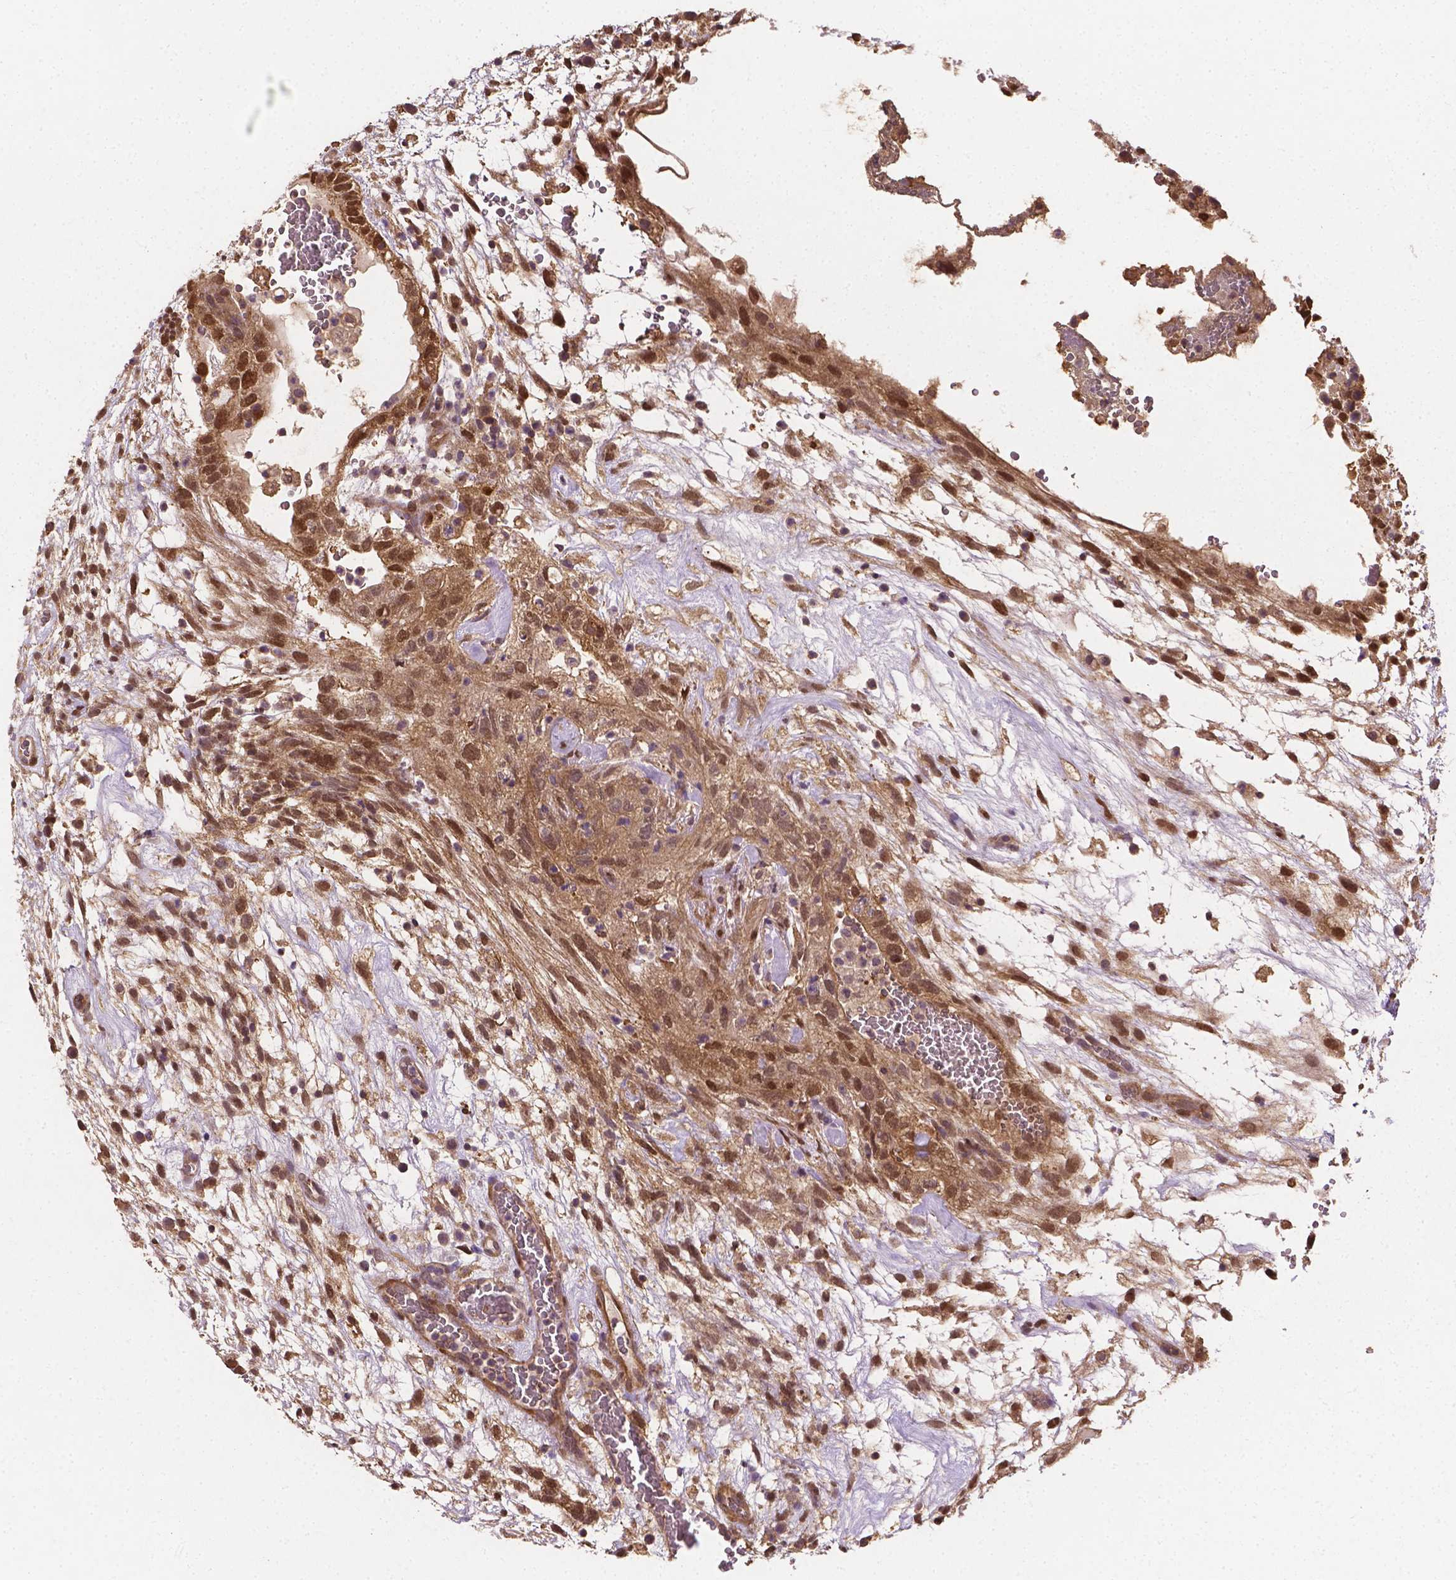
{"staining": {"intensity": "moderate", "quantity": "25%-75%", "location": "nuclear"}, "tissue": "testis cancer", "cell_type": "Tumor cells", "image_type": "cancer", "snomed": [{"axis": "morphology", "description": "Normal tissue, NOS"}, {"axis": "morphology", "description": "Carcinoma, Embryonal, NOS"}, {"axis": "topography", "description": "Testis"}], "caption": "Human testis cancer (embryonal carcinoma) stained with a brown dye displays moderate nuclear positive expression in approximately 25%-75% of tumor cells.", "gene": "YAP1", "patient": {"sex": "male", "age": 32}}